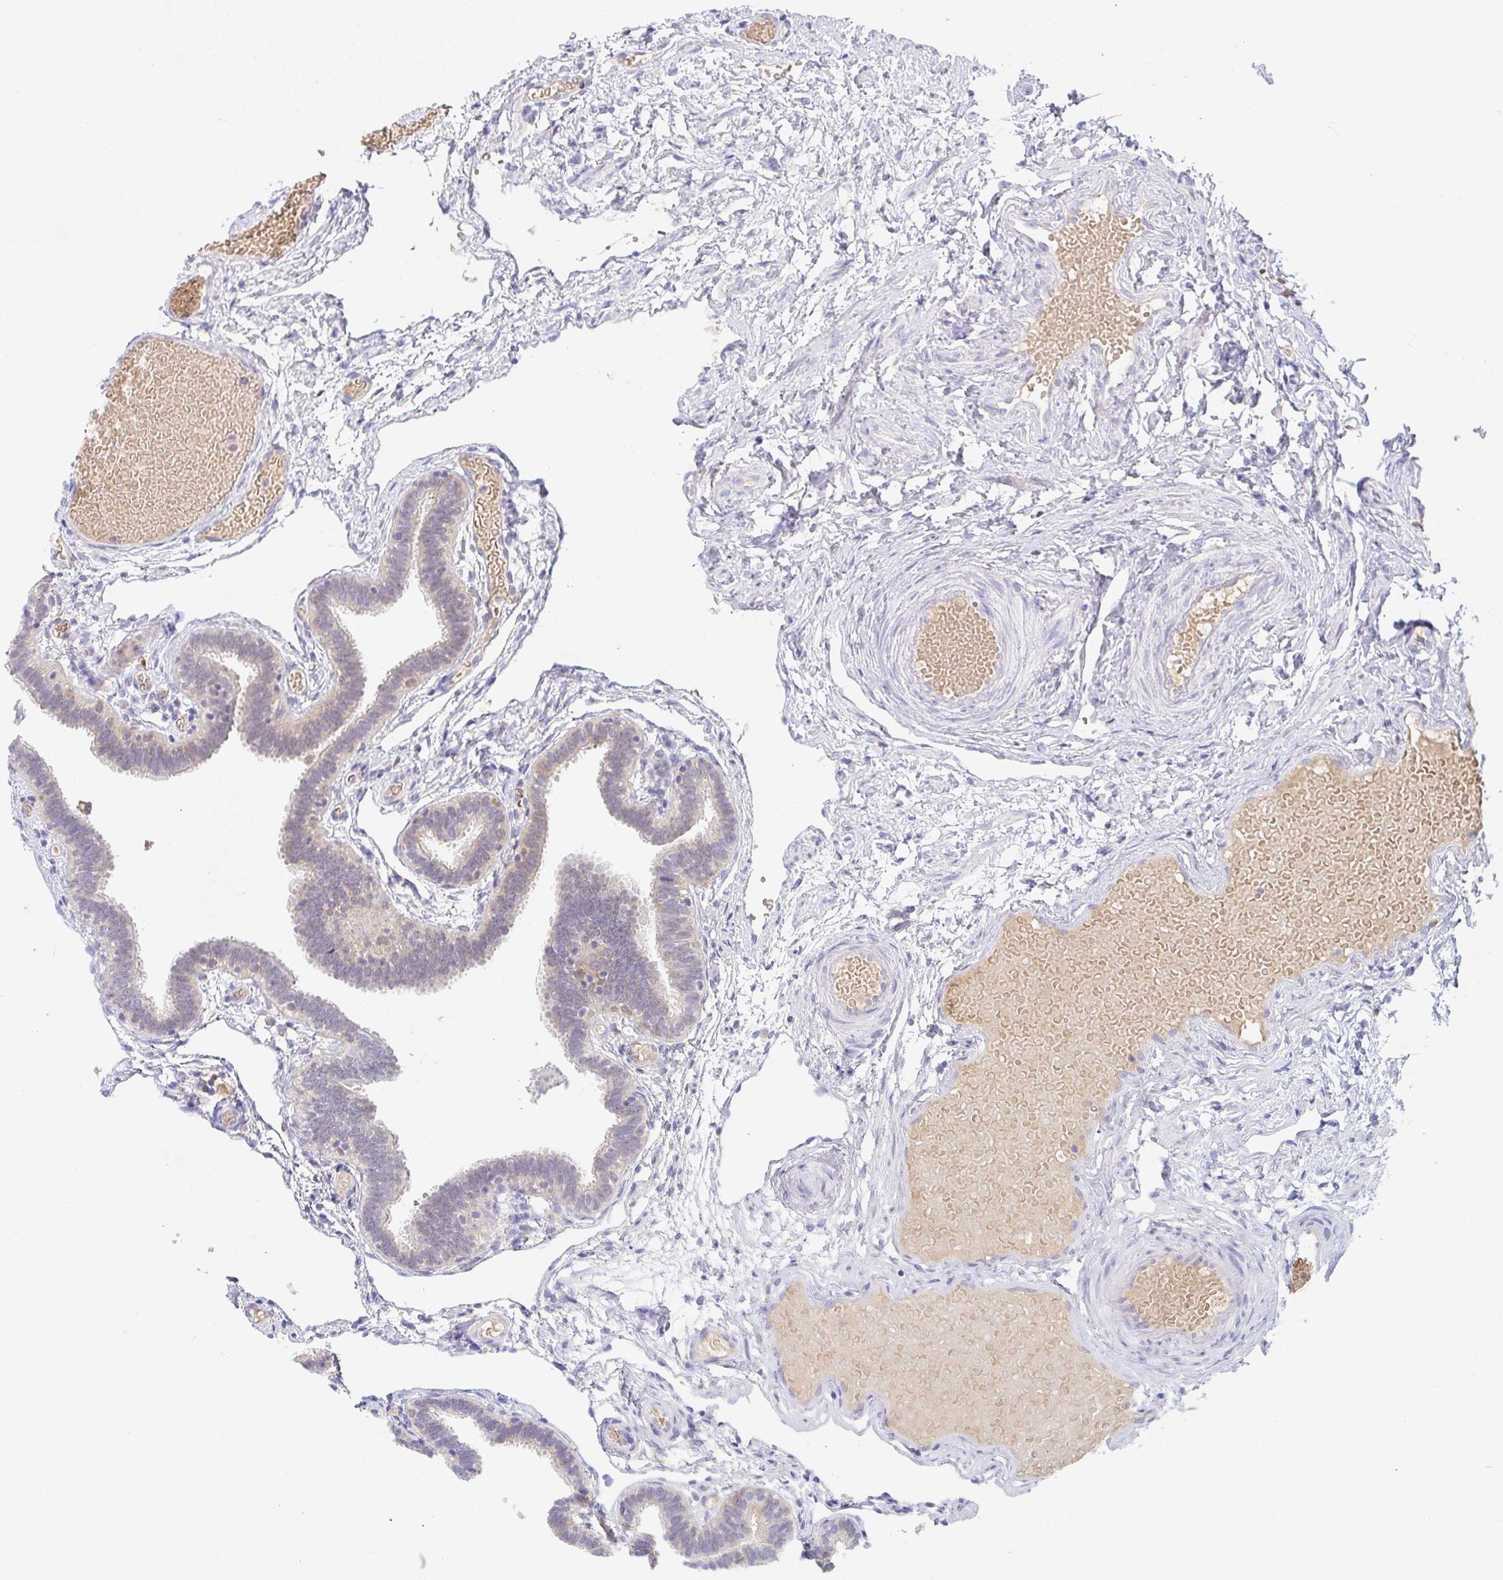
{"staining": {"intensity": "moderate", "quantity": "25%-75%", "location": "cytoplasmic/membranous"}, "tissue": "fallopian tube", "cell_type": "Glandular cells", "image_type": "normal", "snomed": [{"axis": "morphology", "description": "Normal tissue, NOS"}, {"axis": "topography", "description": "Fallopian tube"}], "caption": "High-magnification brightfield microscopy of unremarkable fallopian tube stained with DAB (3,3'-diaminobenzidine) (brown) and counterstained with hematoxylin (blue). glandular cells exhibit moderate cytoplasmic/membranous staining is seen in about25%-75% of cells. (DAB (3,3'-diaminobenzidine) IHC with brightfield microscopy, high magnification).", "gene": "DERL2", "patient": {"sex": "female", "age": 37}}